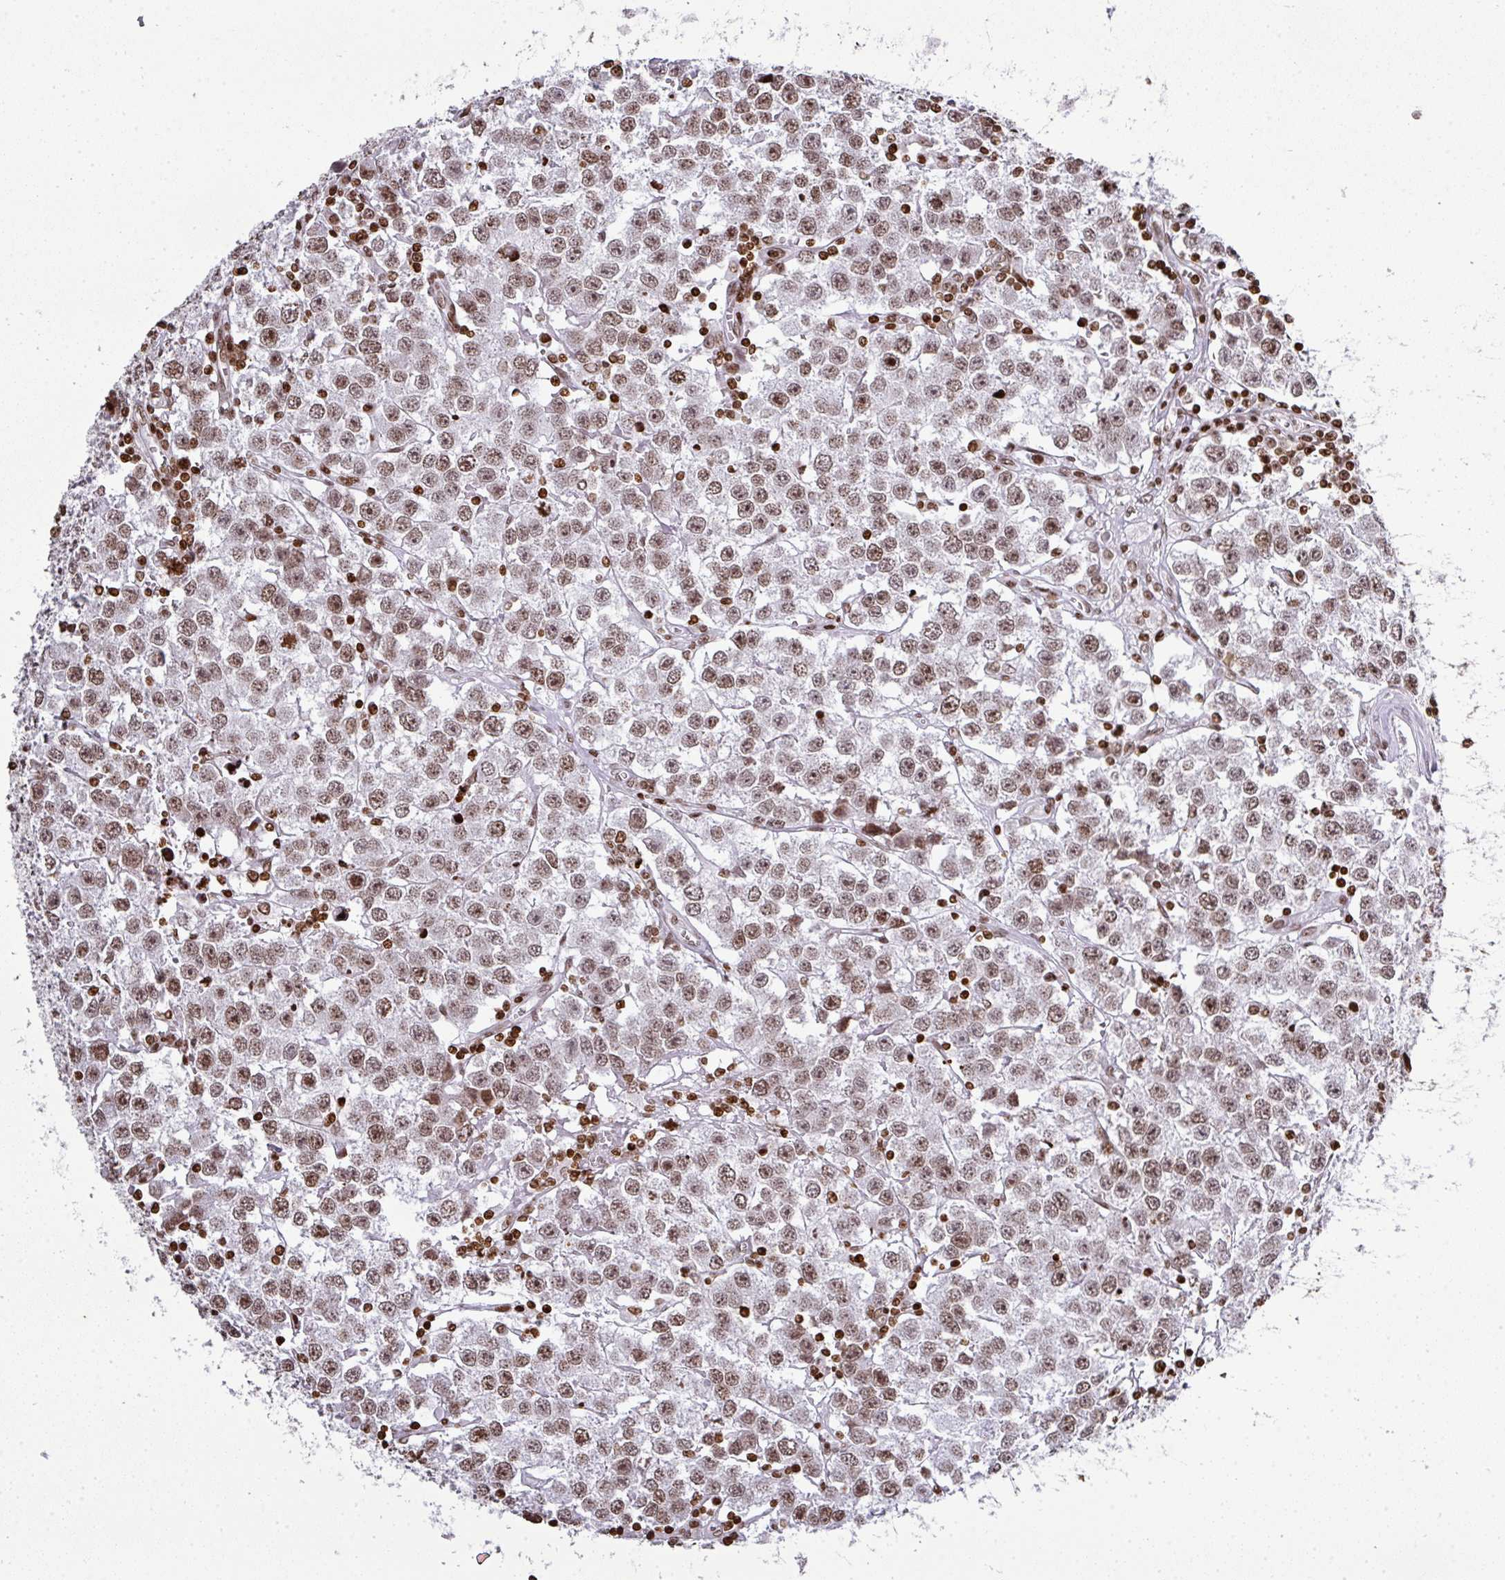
{"staining": {"intensity": "moderate", "quantity": ">75%", "location": "nuclear"}, "tissue": "testis cancer", "cell_type": "Tumor cells", "image_type": "cancer", "snomed": [{"axis": "morphology", "description": "Seminoma, NOS"}, {"axis": "topography", "description": "Testis"}], "caption": "About >75% of tumor cells in human testis seminoma show moderate nuclear protein staining as visualized by brown immunohistochemical staining.", "gene": "RASL11A", "patient": {"sex": "male", "age": 34}}